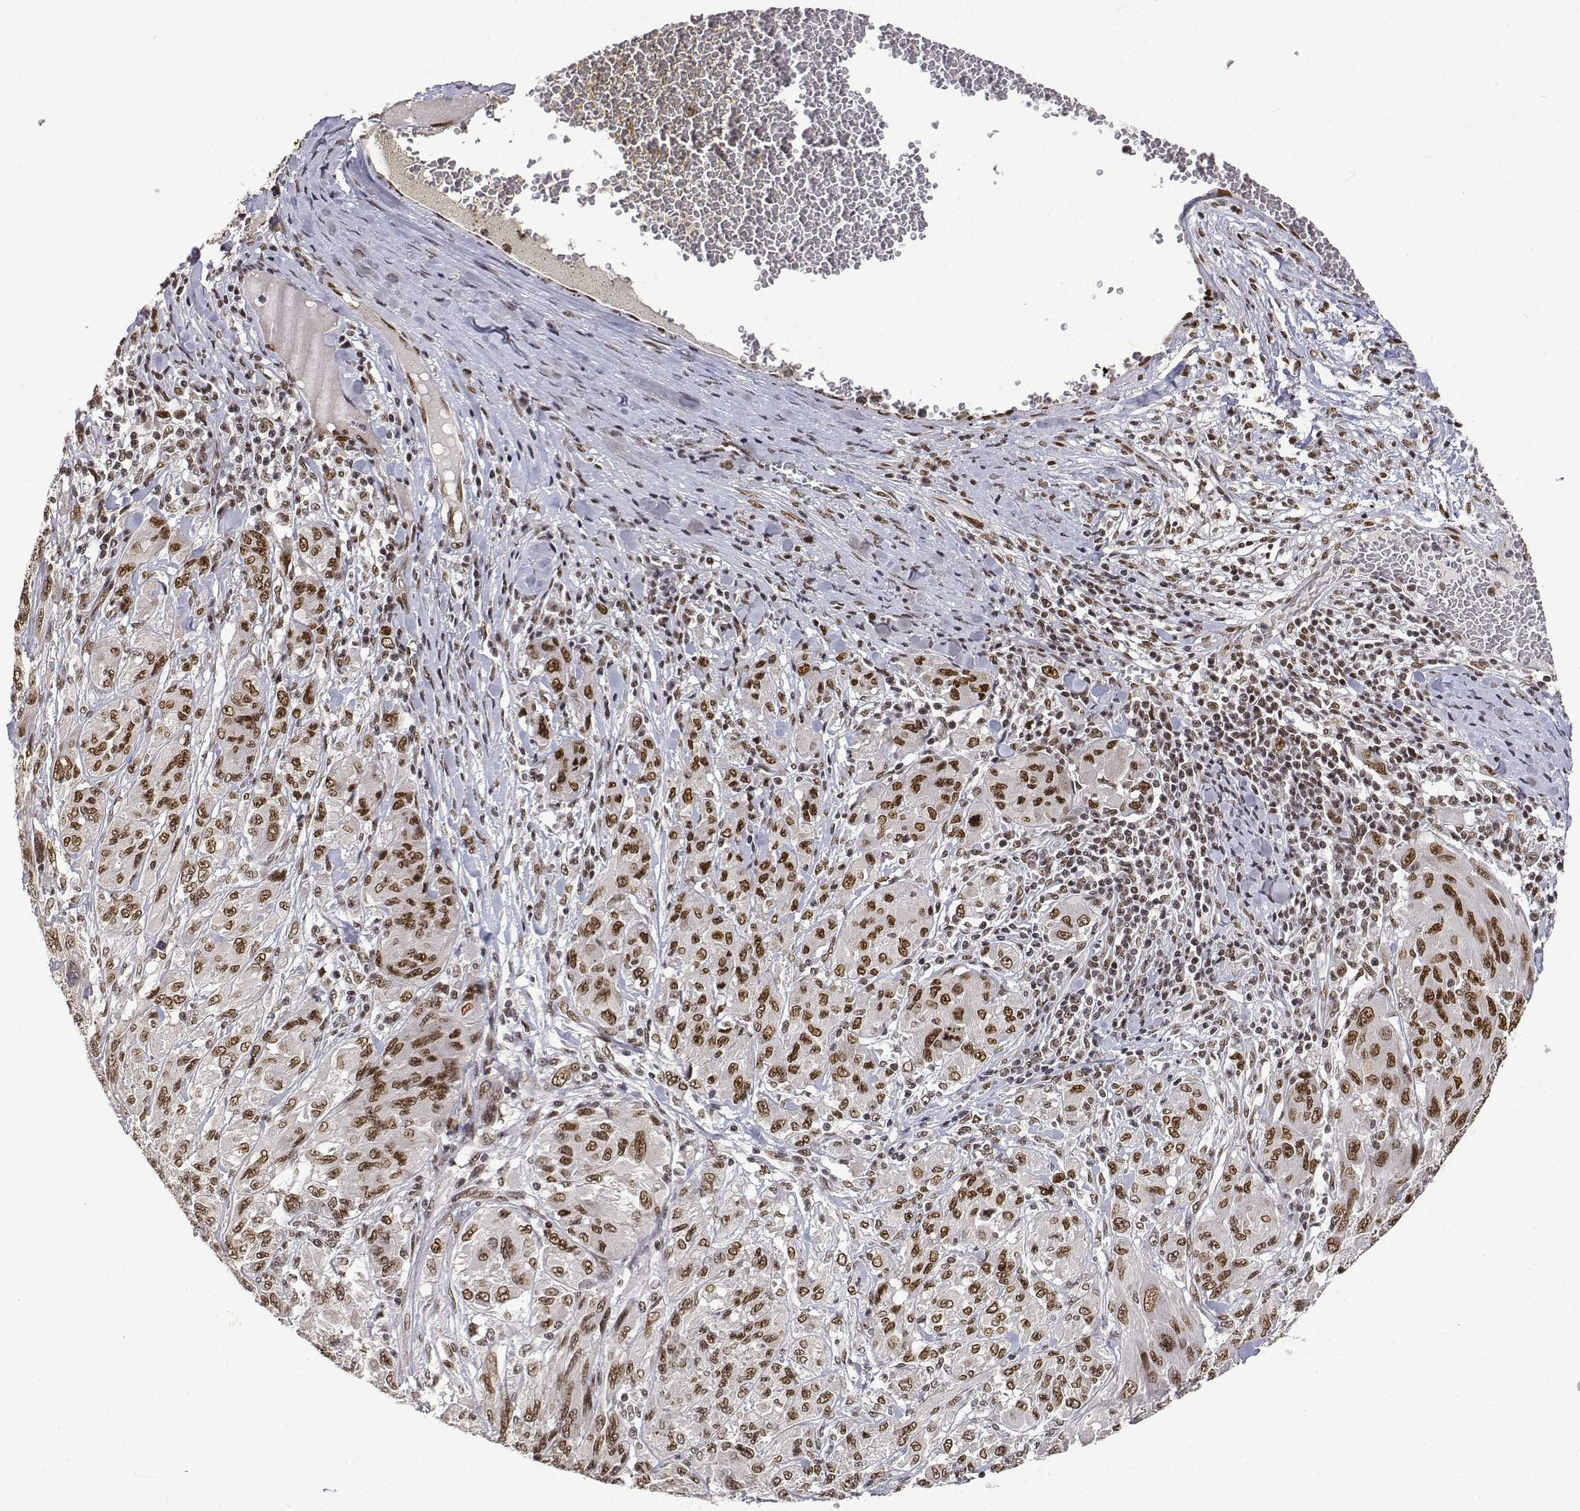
{"staining": {"intensity": "moderate", "quantity": ">75%", "location": "nuclear"}, "tissue": "melanoma", "cell_type": "Tumor cells", "image_type": "cancer", "snomed": [{"axis": "morphology", "description": "Malignant melanoma, NOS"}, {"axis": "topography", "description": "Skin"}], "caption": "Immunohistochemistry histopathology image of neoplastic tissue: human malignant melanoma stained using immunohistochemistry (IHC) demonstrates medium levels of moderate protein expression localized specifically in the nuclear of tumor cells, appearing as a nuclear brown color.", "gene": "ATRX", "patient": {"sex": "female", "age": 91}}